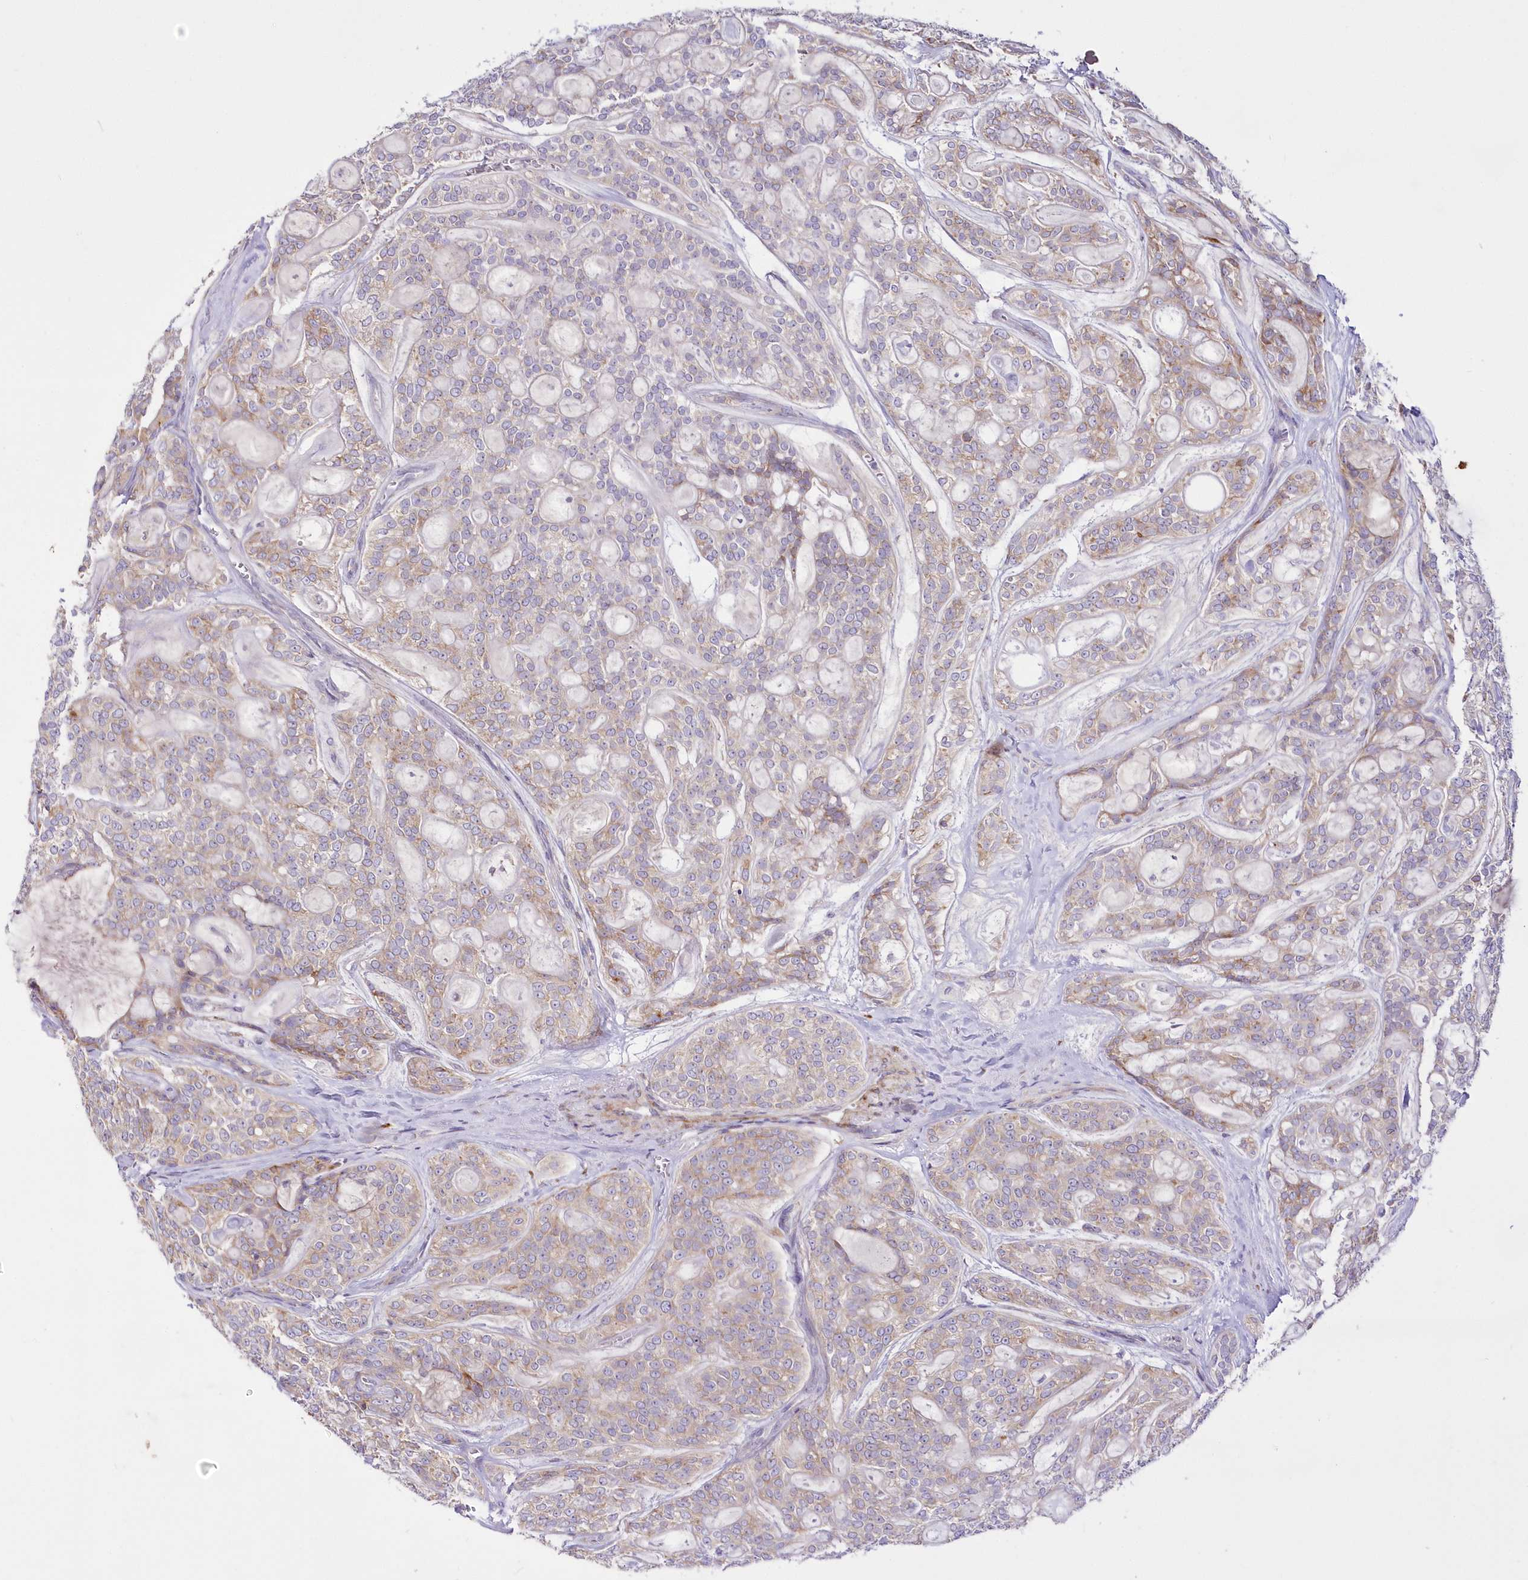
{"staining": {"intensity": "weak", "quantity": ">75%", "location": "cytoplasmic/membranous"}, "tissue": "head and neck cancer", "cell_type": "Tumor cells", "image_type": "cancer", "snomed": [{"axis": "morphology", "description": "Adenocarcinoma, NOS"}, {"axis": "topography", "description": "Head-Neck"}], "caption": "Immunohistochemical staining of human head and neck cancer reveals low levels of weak cytoplasmic/membranous staining in about >75% of tumor cells.", "gene": "ARFGEF3", "patient": {"sex": "male", "age": 66}}